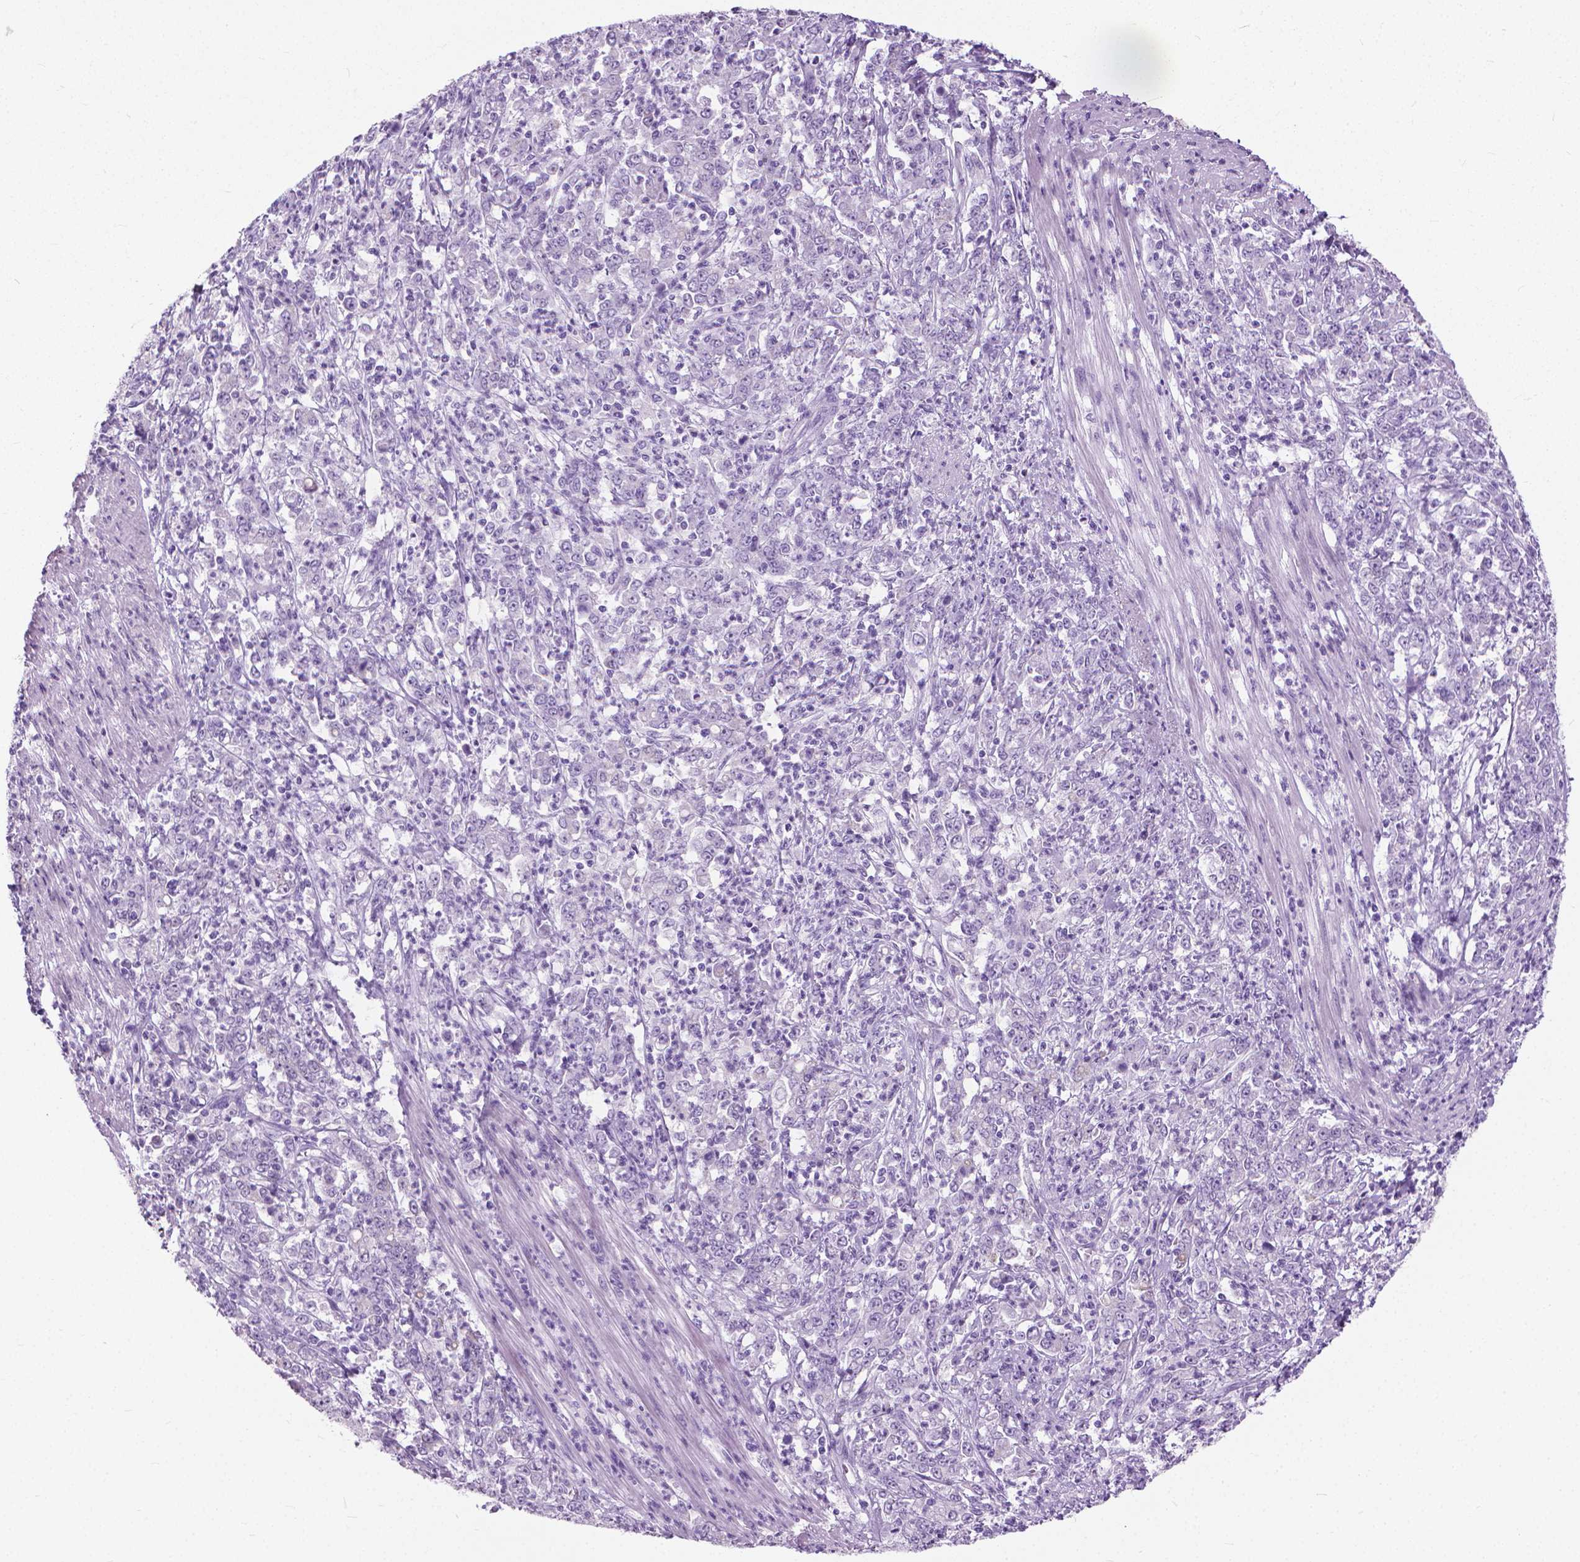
{"staining": {"intensity": "negative", "quantity": "none", "location": "none"}, "tissue": "stomach cancer", "cell_type": "Tumor cells", "image_type": "cancer", "snomed": [{"axis": "morphology", "description": "Adenocarcinoma, NOS"}, {"axis": "topography", "description": "Stomach, lower"}], "caption": "Immunohistochemistry (IHC) histopathology image of stomach cancer stained for a protein (brown), which displays no expression in tumor cells.", "gene": "HTR2B", "patient": {"sex": "female", "age": 71}}